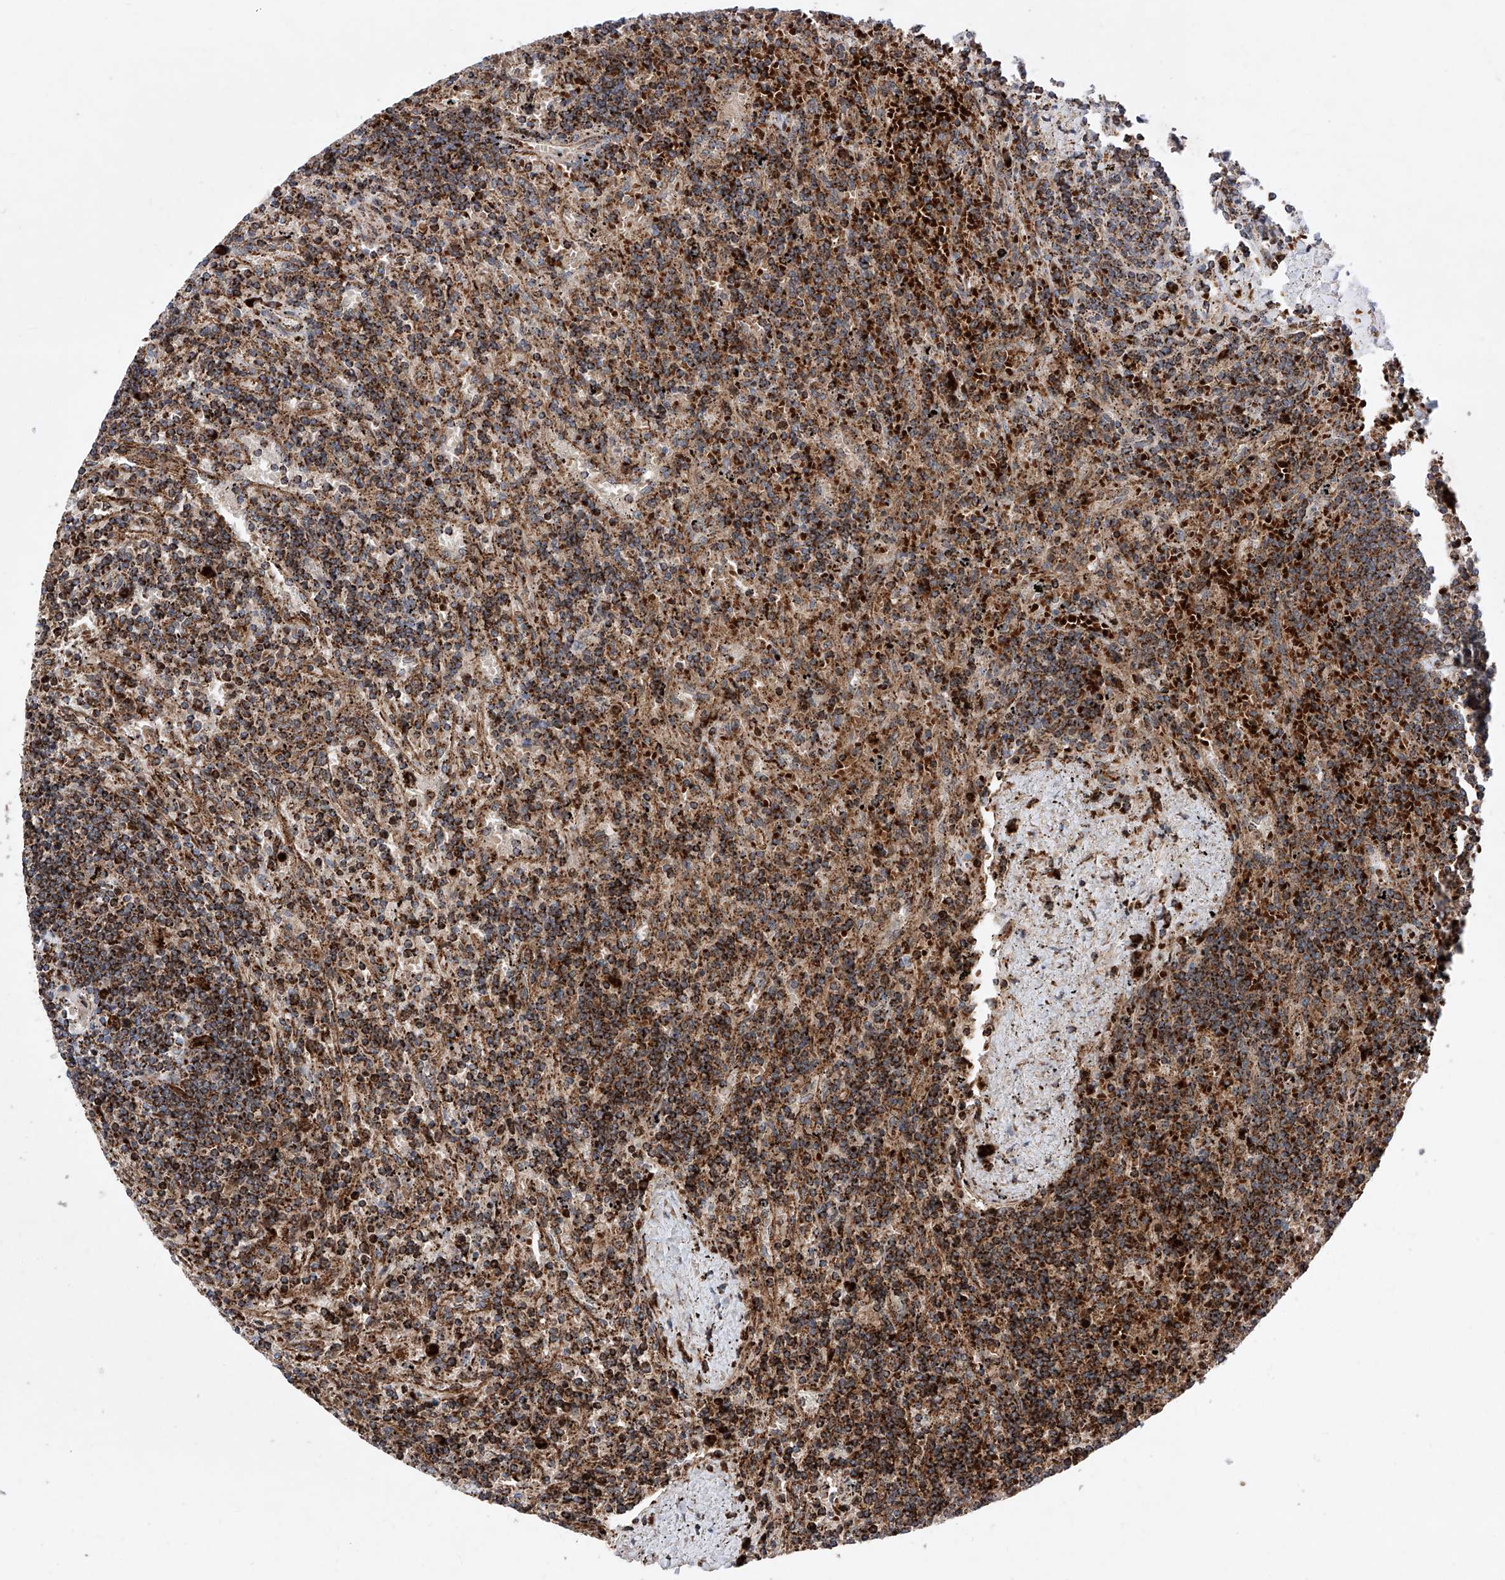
{"staining": {"intensity": "strong", "quantity": ">75%", "location": "cytoplasmic/membranous"}, "tissue": "lymphoma", "cell_type": "Tumor cells", "image_type": "cancer", "snomed": [{"axis": "morphology", "description": "Malignant lymphoma, non-Hodgkin's type, Low grade"}, {"axis": "topography", "description": "Spleen"}], "caption": "Protein expression by immunohistochemistry reveals strong cytoplasmic/membranous staining in about >75% of tumor cells in lymphoma.", "gene": "SEMA6A", "patient": {"sex": "male", "age": 76}}